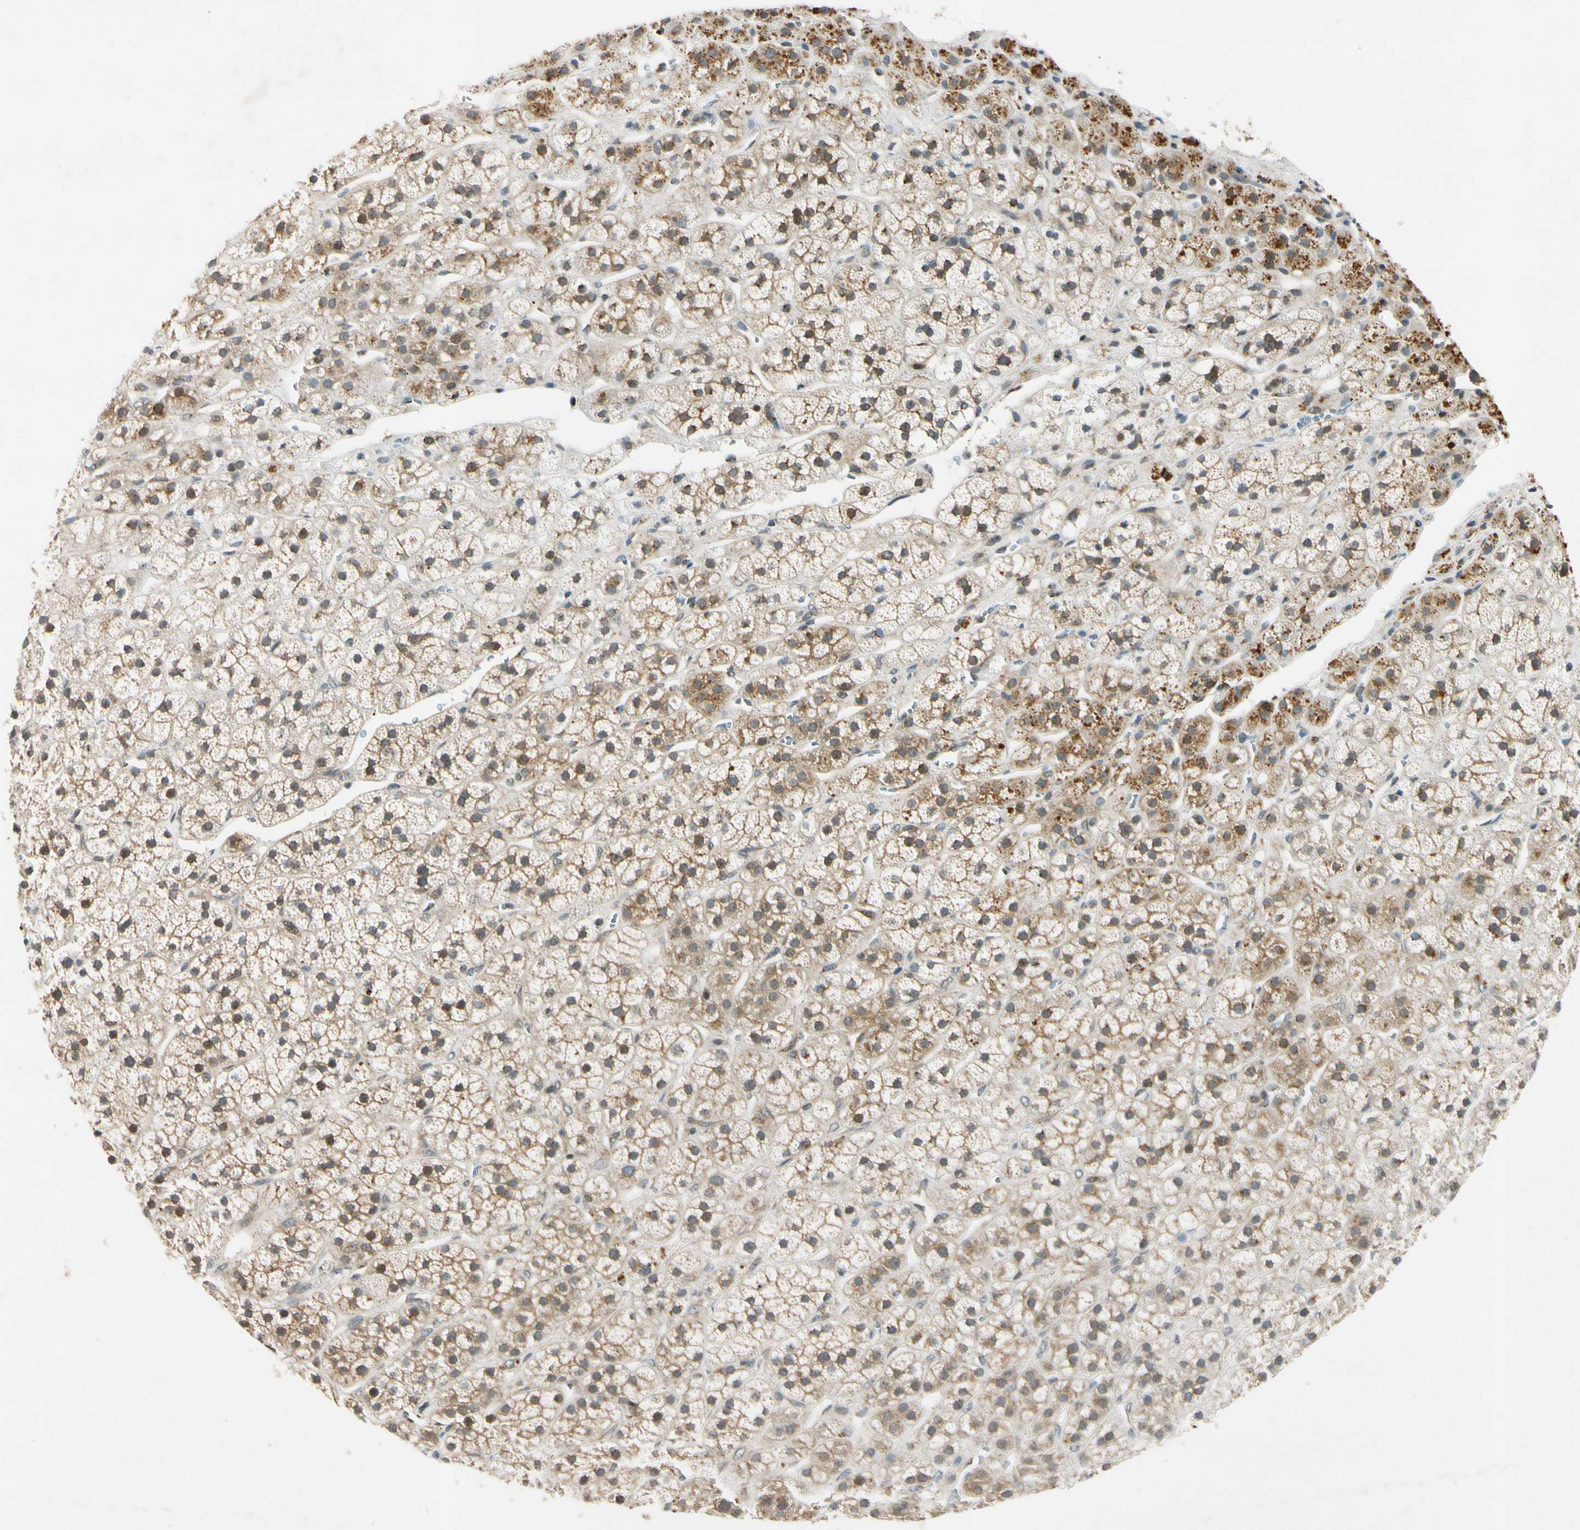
{"staining": {"intensity": "strong", "quantity": ">75%", "location": "cytoplasmic/membranous"}, "tissue": "adrenal gland", "cell_type": "Glandular cells", "image_type": "normal", "snomed": [{"axis": "morphology", "description": "Normal tissue, NOS"}, {"axis": "topography", "description": "Adrenal gland"}], "caption": "This is an image of IHC staining of benign adrenal gland, which shows strong staining in the cytoplasmic/membranous of glandular cells.", "gene": "RPS6KB2", "patient": {"sex": "male", "age": 56}}